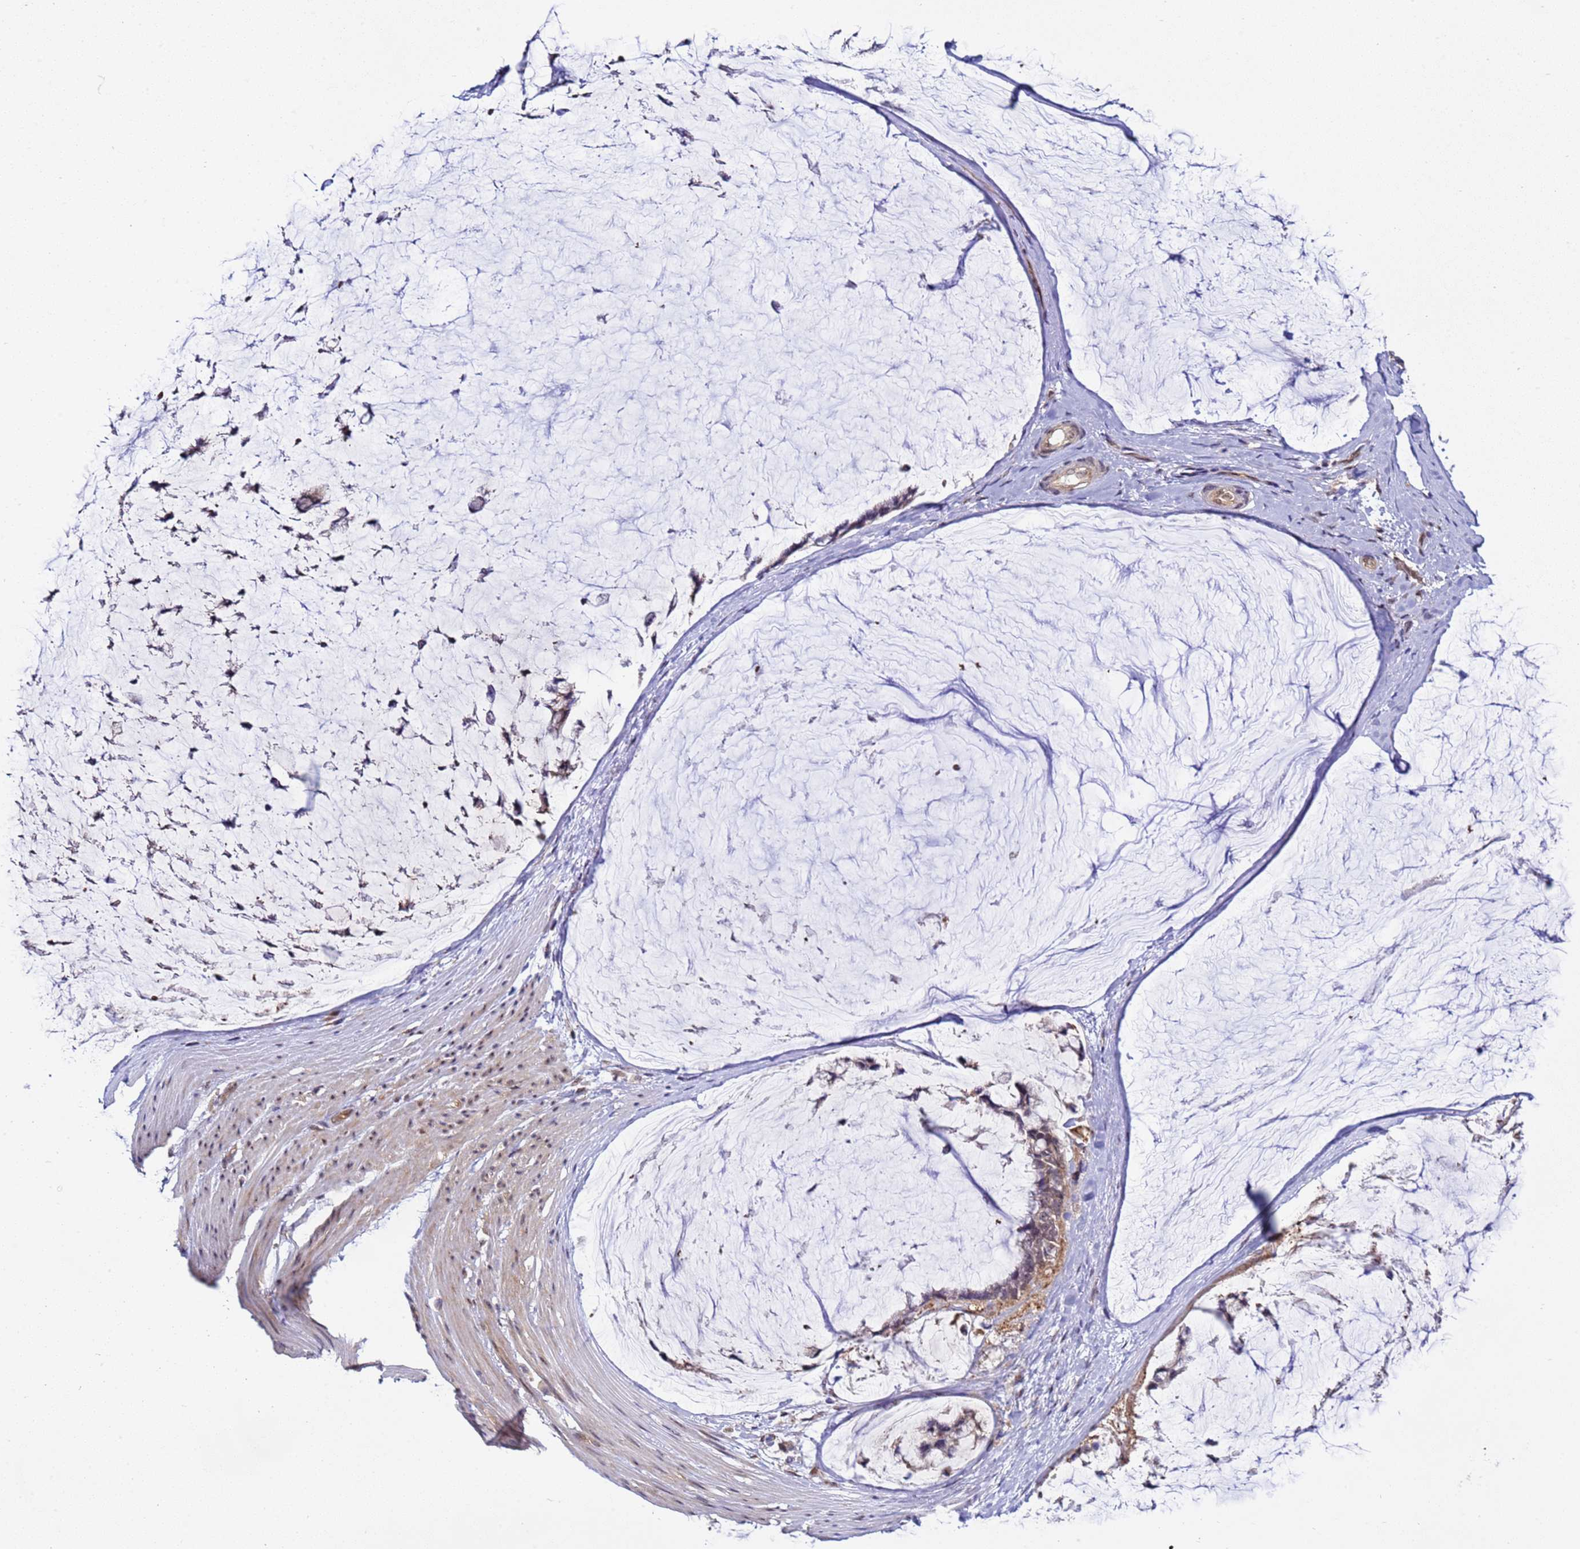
{"staining": {"intensity": "moderate", "quantity": "25%-75%", "location": "cytoplasmic/membranous"}, "tissue": "ovarian cancer", "cell_type": "Tumor cells", "image_type": "cancer", "snomed": [{"axis": "morphology", "description": "Cystadenocarcinoma, mucinous, NOS"}, {"axis": "topography", "description": "Ovary"}], "caption": "Immunohistochemical staining of mucinous cystadenocarcinoma (ovarian) demonstrates medium levels of moderate cytoplasmic/membranous protein positivity in approximately 25%-75% of tumor cells. (Stains: DAB in brown, nuclei in blue, Microscopy: brightfield microscopy at high magnification).", "gene": "GEN1", "patient": {"sex": "female", "age": 39}}